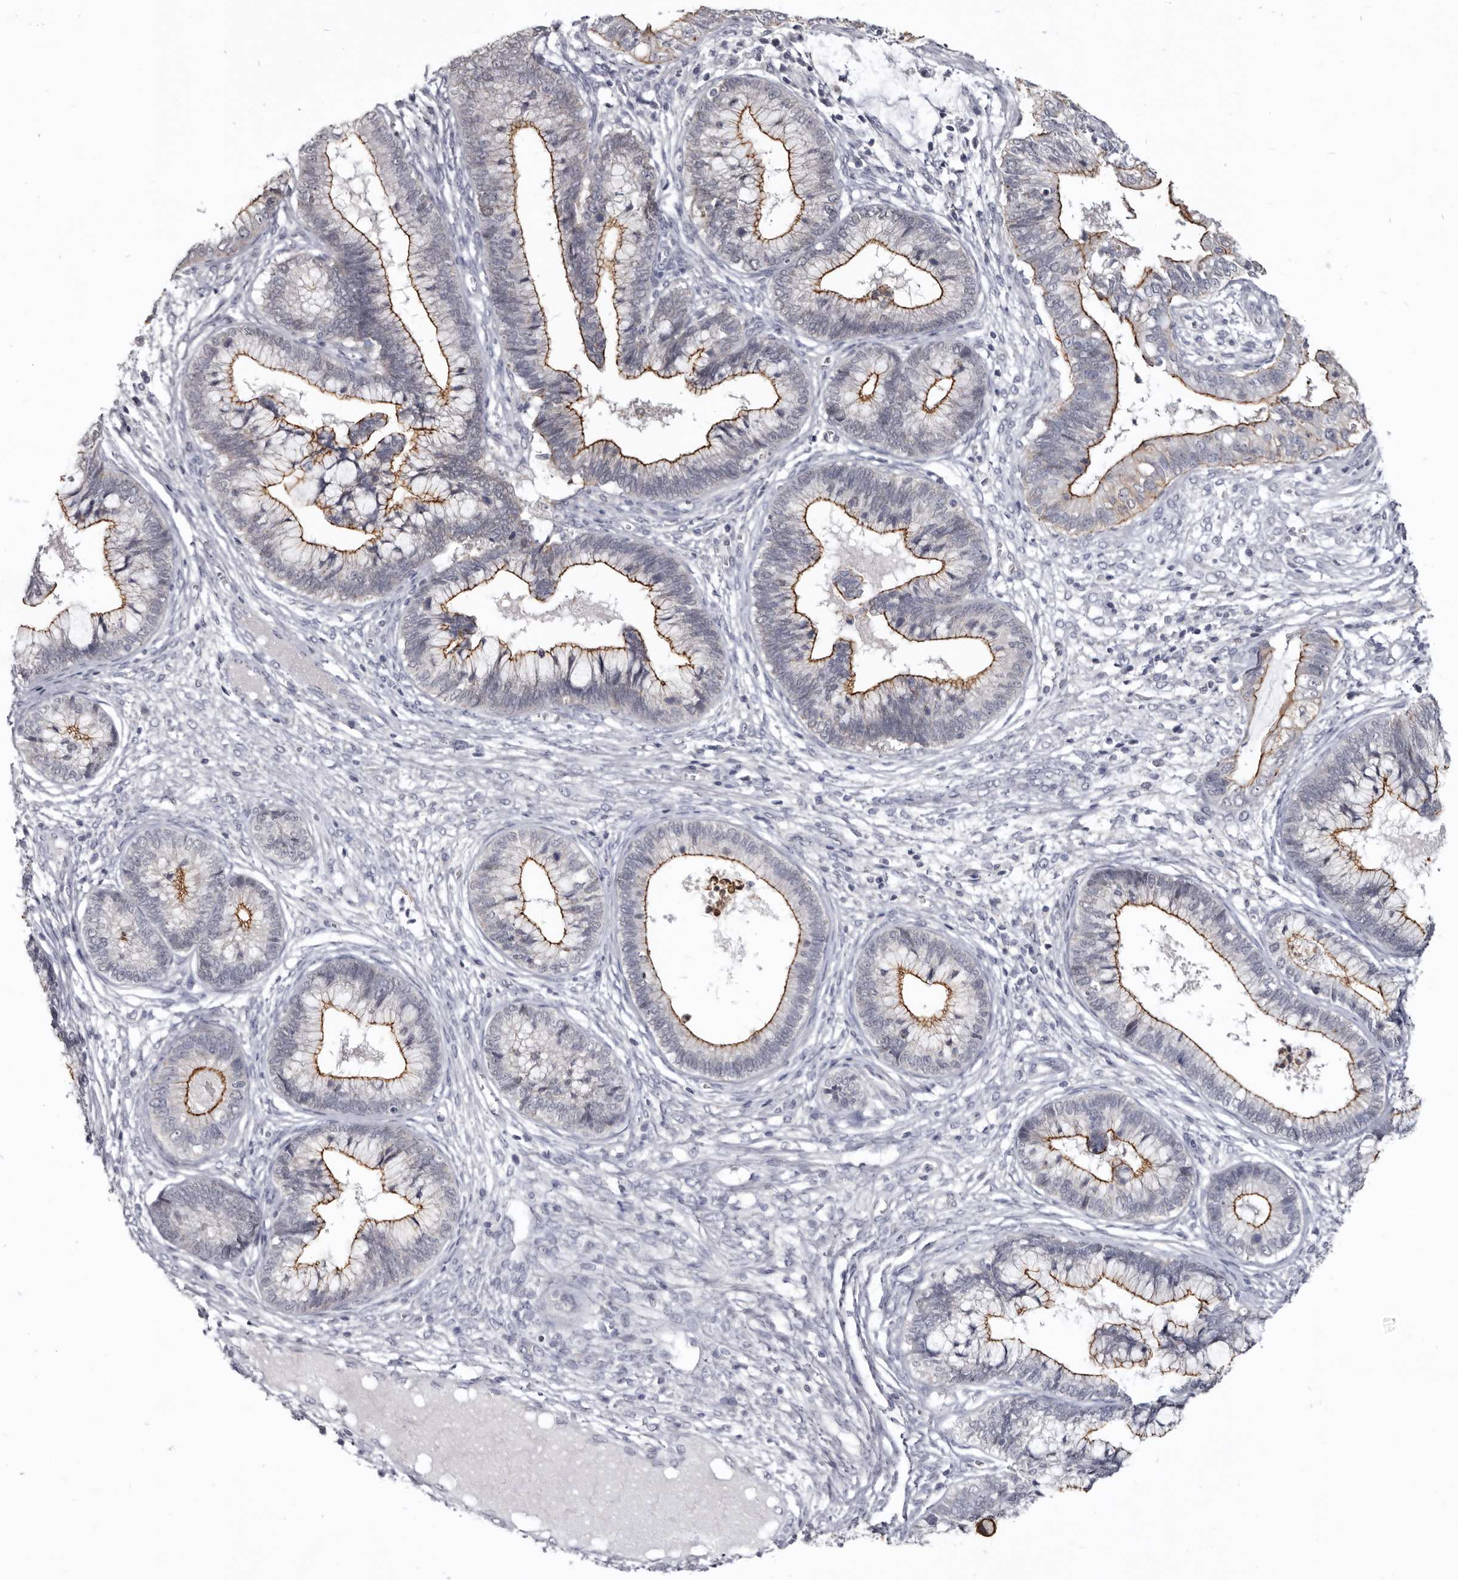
{"staining": {"intensity": "strong", "quantity": "25%-75%", "location": "cytoplasmic/membranous"}, "tissue": "cervical cancer", "cell_type": "Tumor cells", "image_type": "cancer", "snomed": [{"axis": "morphology", "description": "Adenocarcinoma, NOS"}, {"axis": "topography", "description": "Cervix"}], "caption": "Immunohistochemical staining of human cervical adenocarcinoma reveals high levels of strong cytoplasmic/membranous protein staining in about 25%-75% of tumor cells.", "gene": "CGN", "patient": {"sex": "female", "age": 44}}